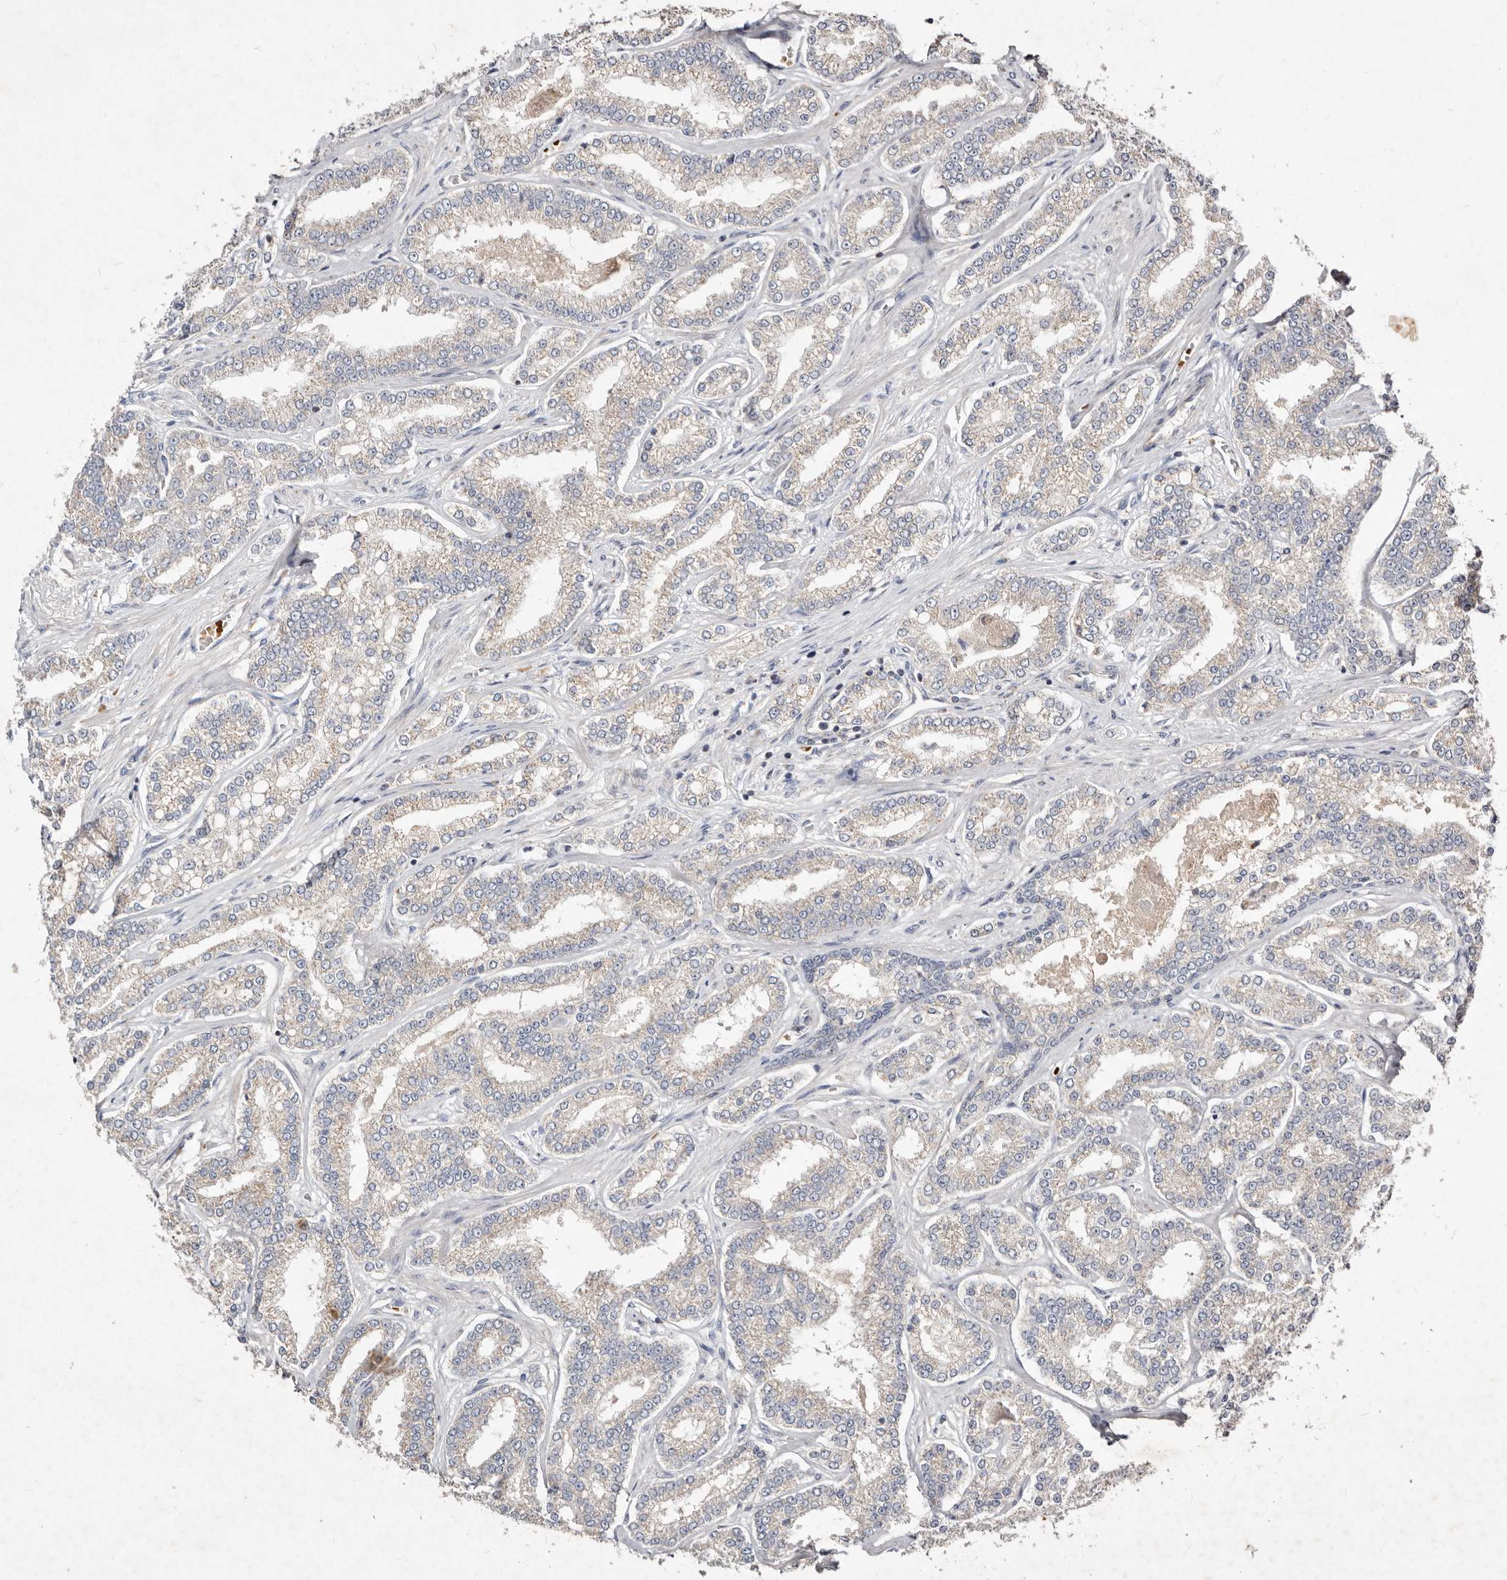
{"staining": {"intensity": "negative", "quantity": "none", "location": "none"}, "tissue": "prostate cancer", "cell_type": "Tumor cells", "image_type": "cancer", "snomed": [{"axis": "morphology", "description": "Normal tissue, NOS"}, {"axis": "morphology", "description": "Adenocarcinoma, High grade"}, {"axis": "topography", "description": "Prostate"}], "caption": "Immunohistochemical staining of human high-grade adenocarcinoma (prostate) shows no significant positivity in tumor cells.", "gene": "SLC25A20", "patient": {"sex": "male", "age": 83}}